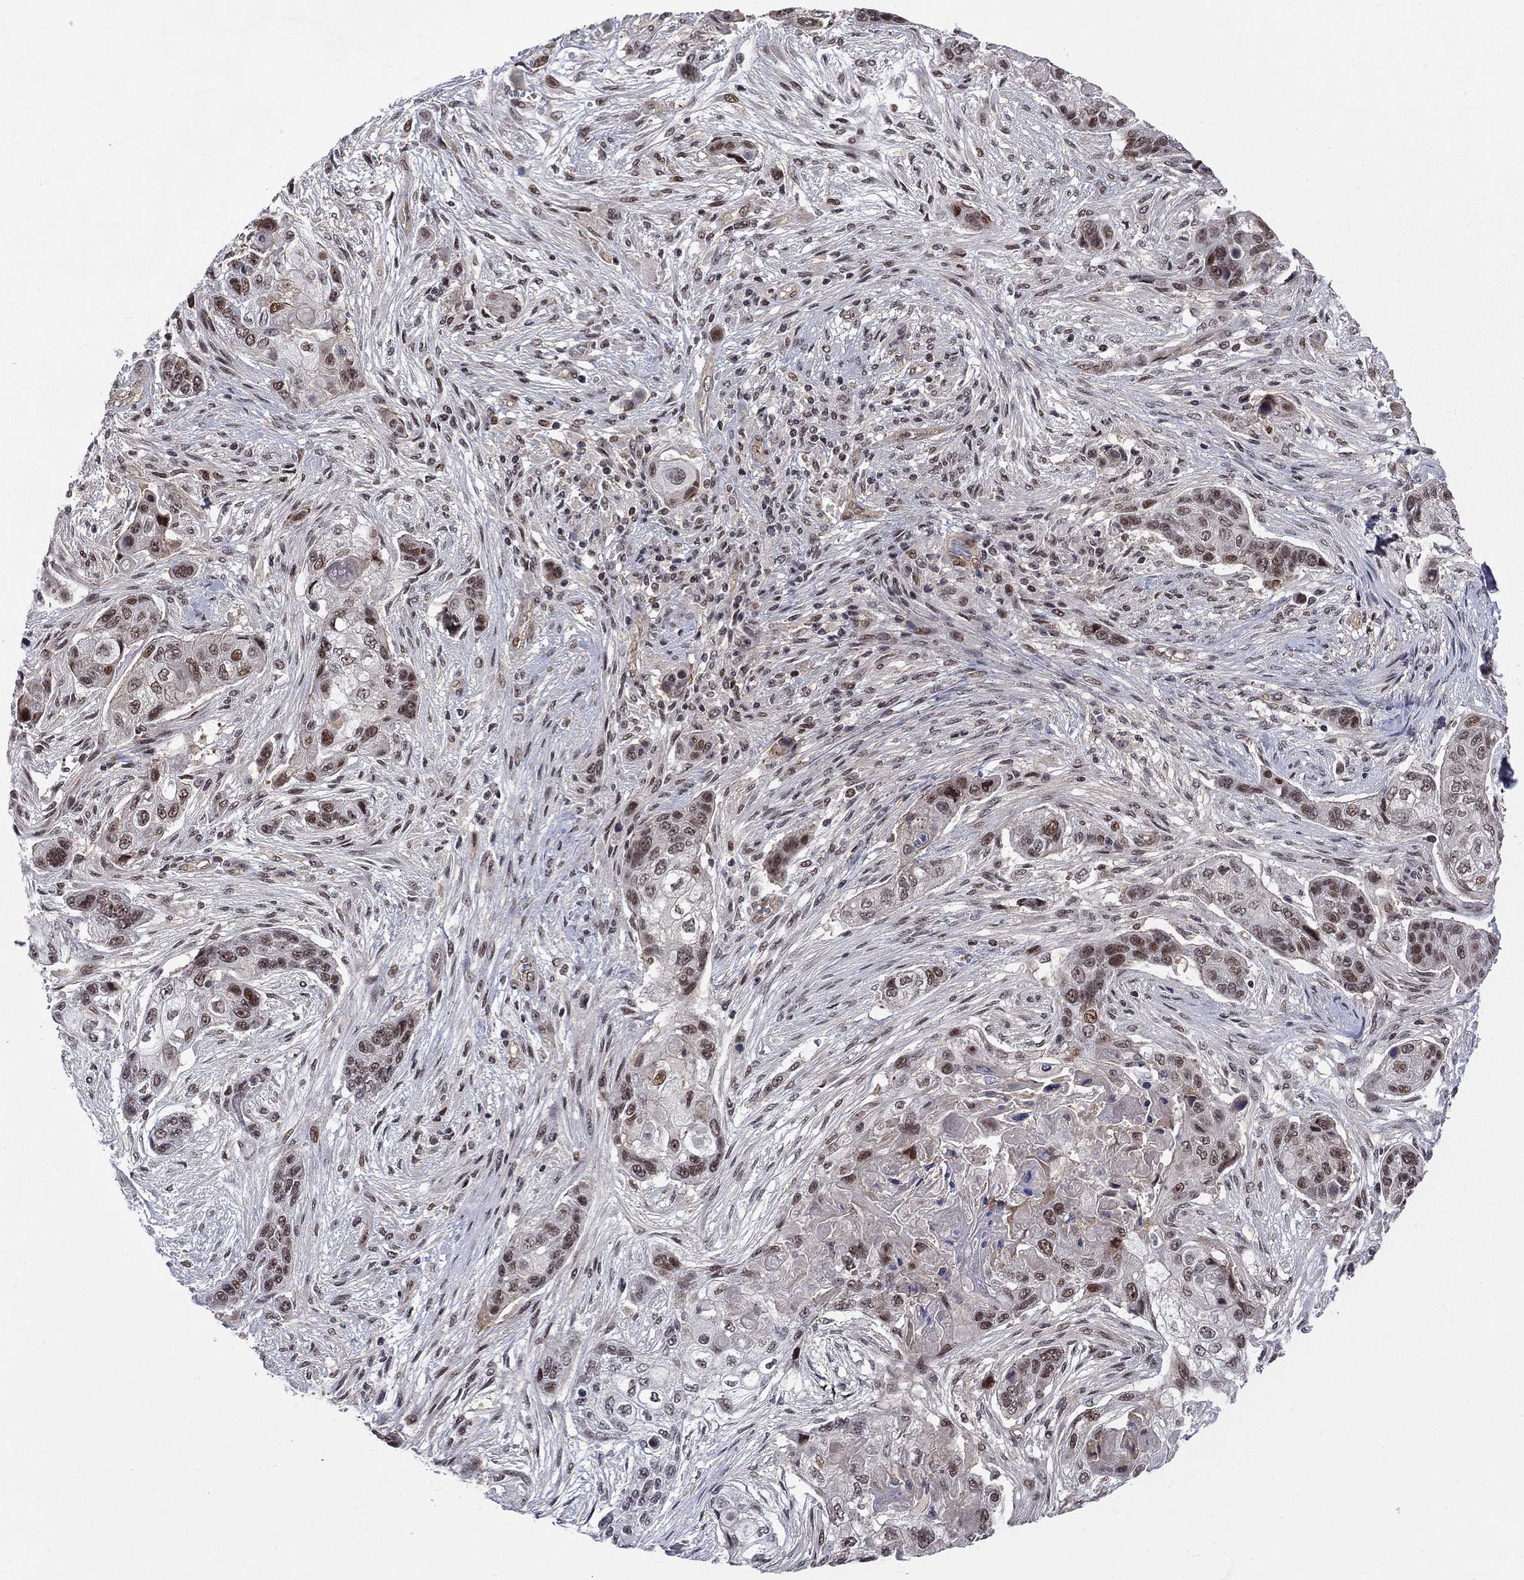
{"staining": {"intensity": "moderate", "quantity": ">75%", "location": "nuclear"}, "tissue": "lung cancer", "cell_type": "Tumor cells", "image_type": "cancer", "snomed": [{"axis": "morphology", "description": "Squamous cell carcinoma, NOS"}, {"axis": "topography", "description": "Lung"}], "caption": "The photomicrograph demonstrates immunohistochemical staining of squamous cell carcinoma (lung). There is moderate nuclear positivity is identified in approximately >75% of tumor cells.", "gene": "BRF1", "patient": {"sex": "male", "age": 69}}